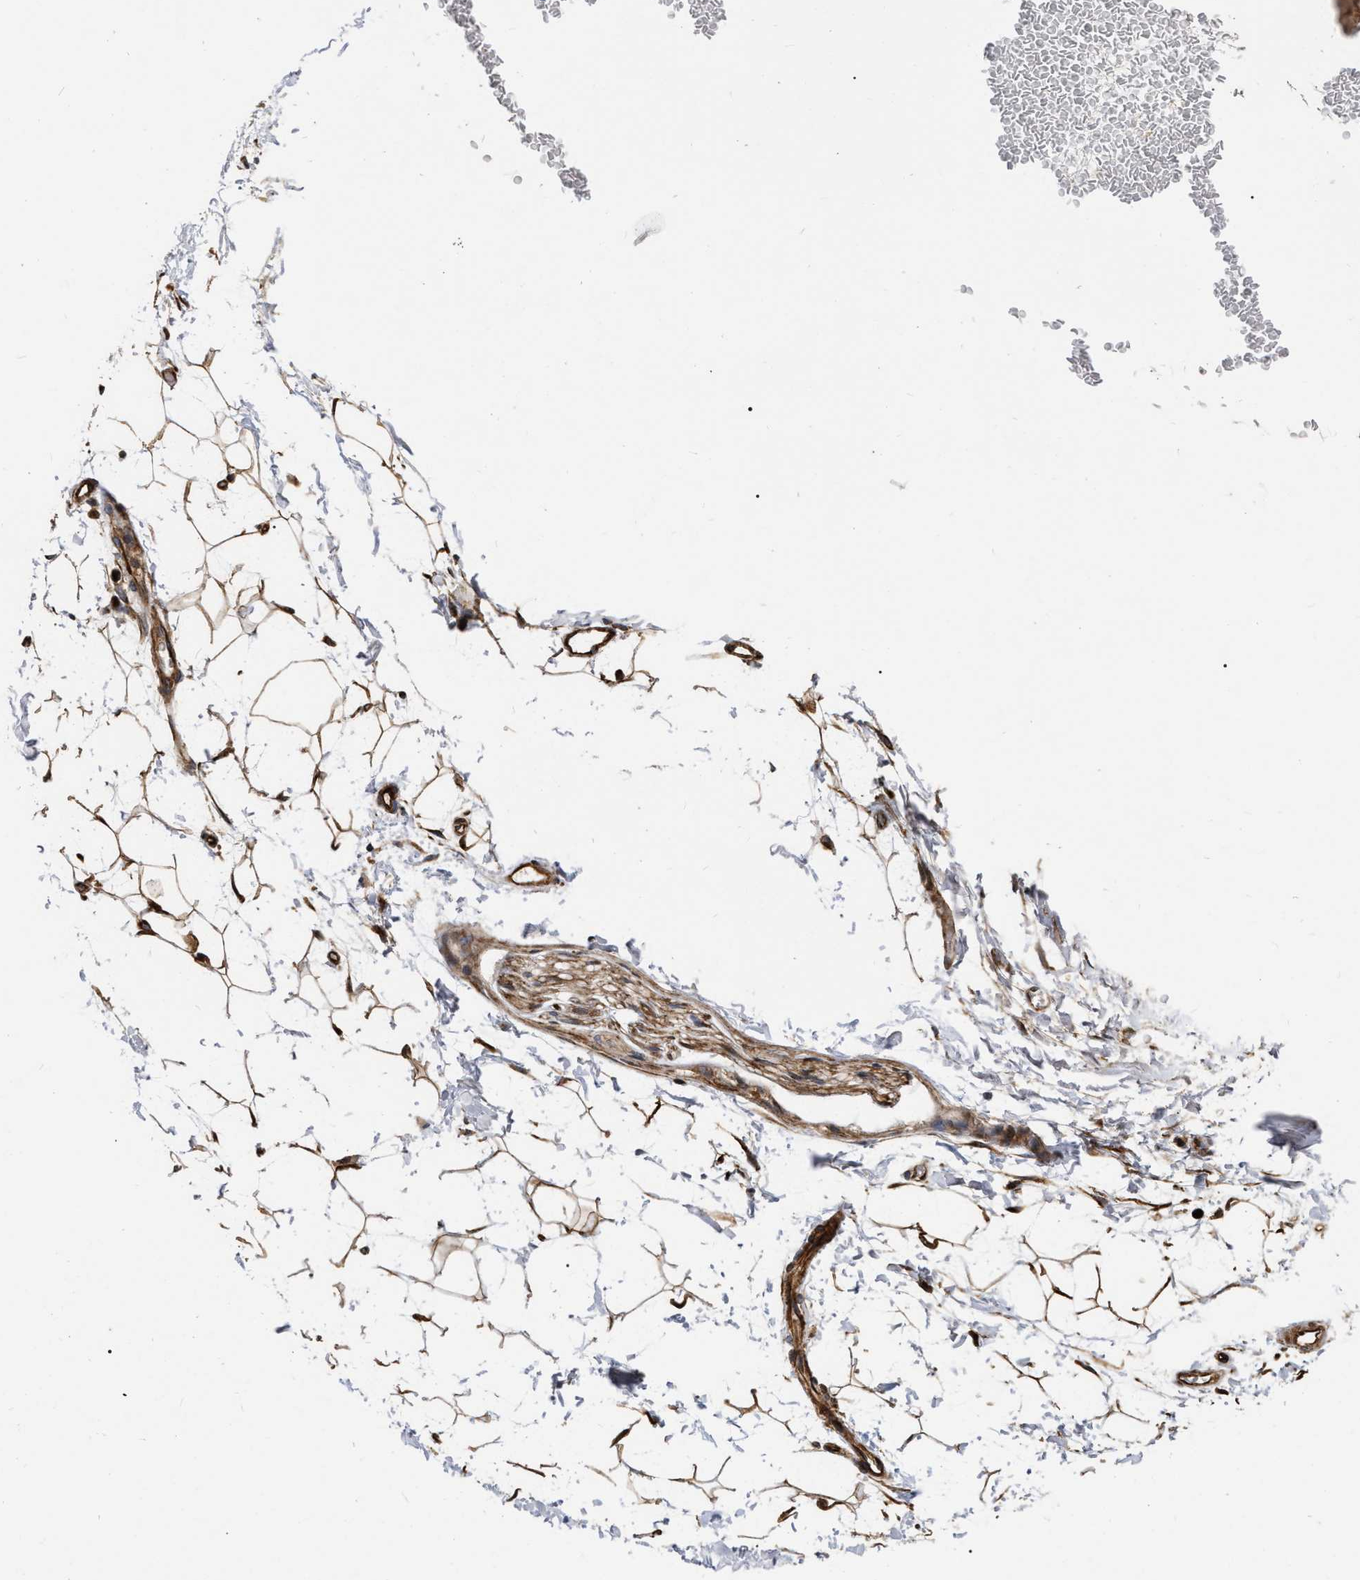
{"staining": {"intensity": "moderate", "quantity": ">75%", "location": "cytoplasmic/membranous"}, "tissue": "adipose tissue", "cell_type": "Adipocytes", "image_type": "normal", "snomed": [{"axis": "morphology", "description": "Normal tissue, NOS"}, {"axis": "topography", "description": "Soft tissue"}], "caption": "Benign adipose tissue was stained to show a protein in brown. There is medium levels of moderate cytoplasmic/membranous positivity in about >75% of adipocytes.", "gene": "MLST8", "patient": {"sex": "male", "age": 72}}